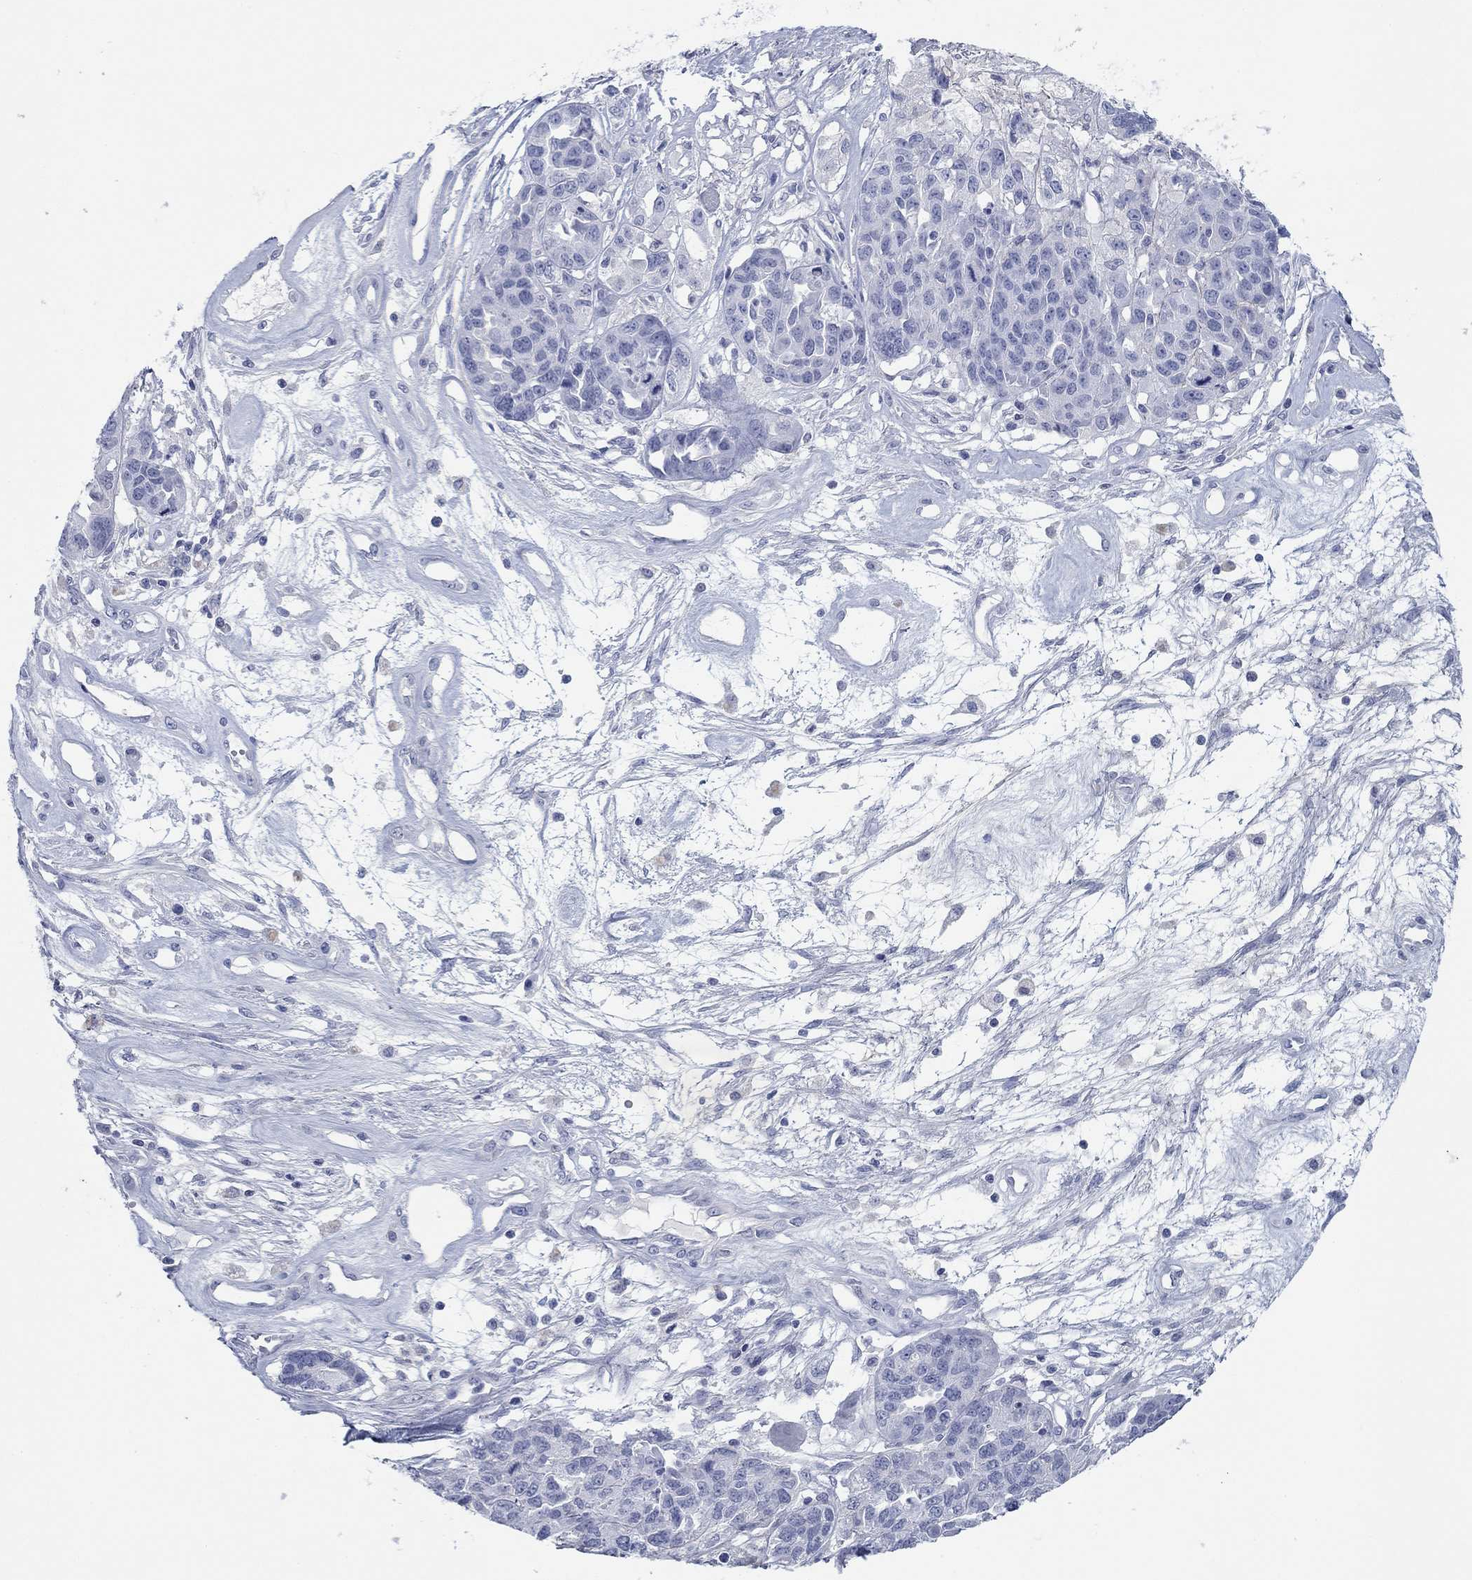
{"staining": {"intensity": "negative", "quantity": "none", "location": "none"}, "tissue": "ovarian cancer", "cell_type": "Tumor cells", "image_type": "cancer", "snomed": [{"axis": "morphology", "description": "Cystadenocarcinoma, serous, NOS"}, {"axis": "topography", "description": "Ovary"}], "caption": "Immunohistochemistry (IHC) photomicrograph of serous cystadenocarcinoma (ovarian) stained for a protein (brown), which displays no staining in tumor cells. Brightfield microscopy of immunohistochemistry (IHC) stained with DAB (3,3'-diaminobenzidine) (brown) and hematoxylin (blue), captured at high magnification.", "gene": "PDYN", "patient": {"sex": "female", "age": 87}}